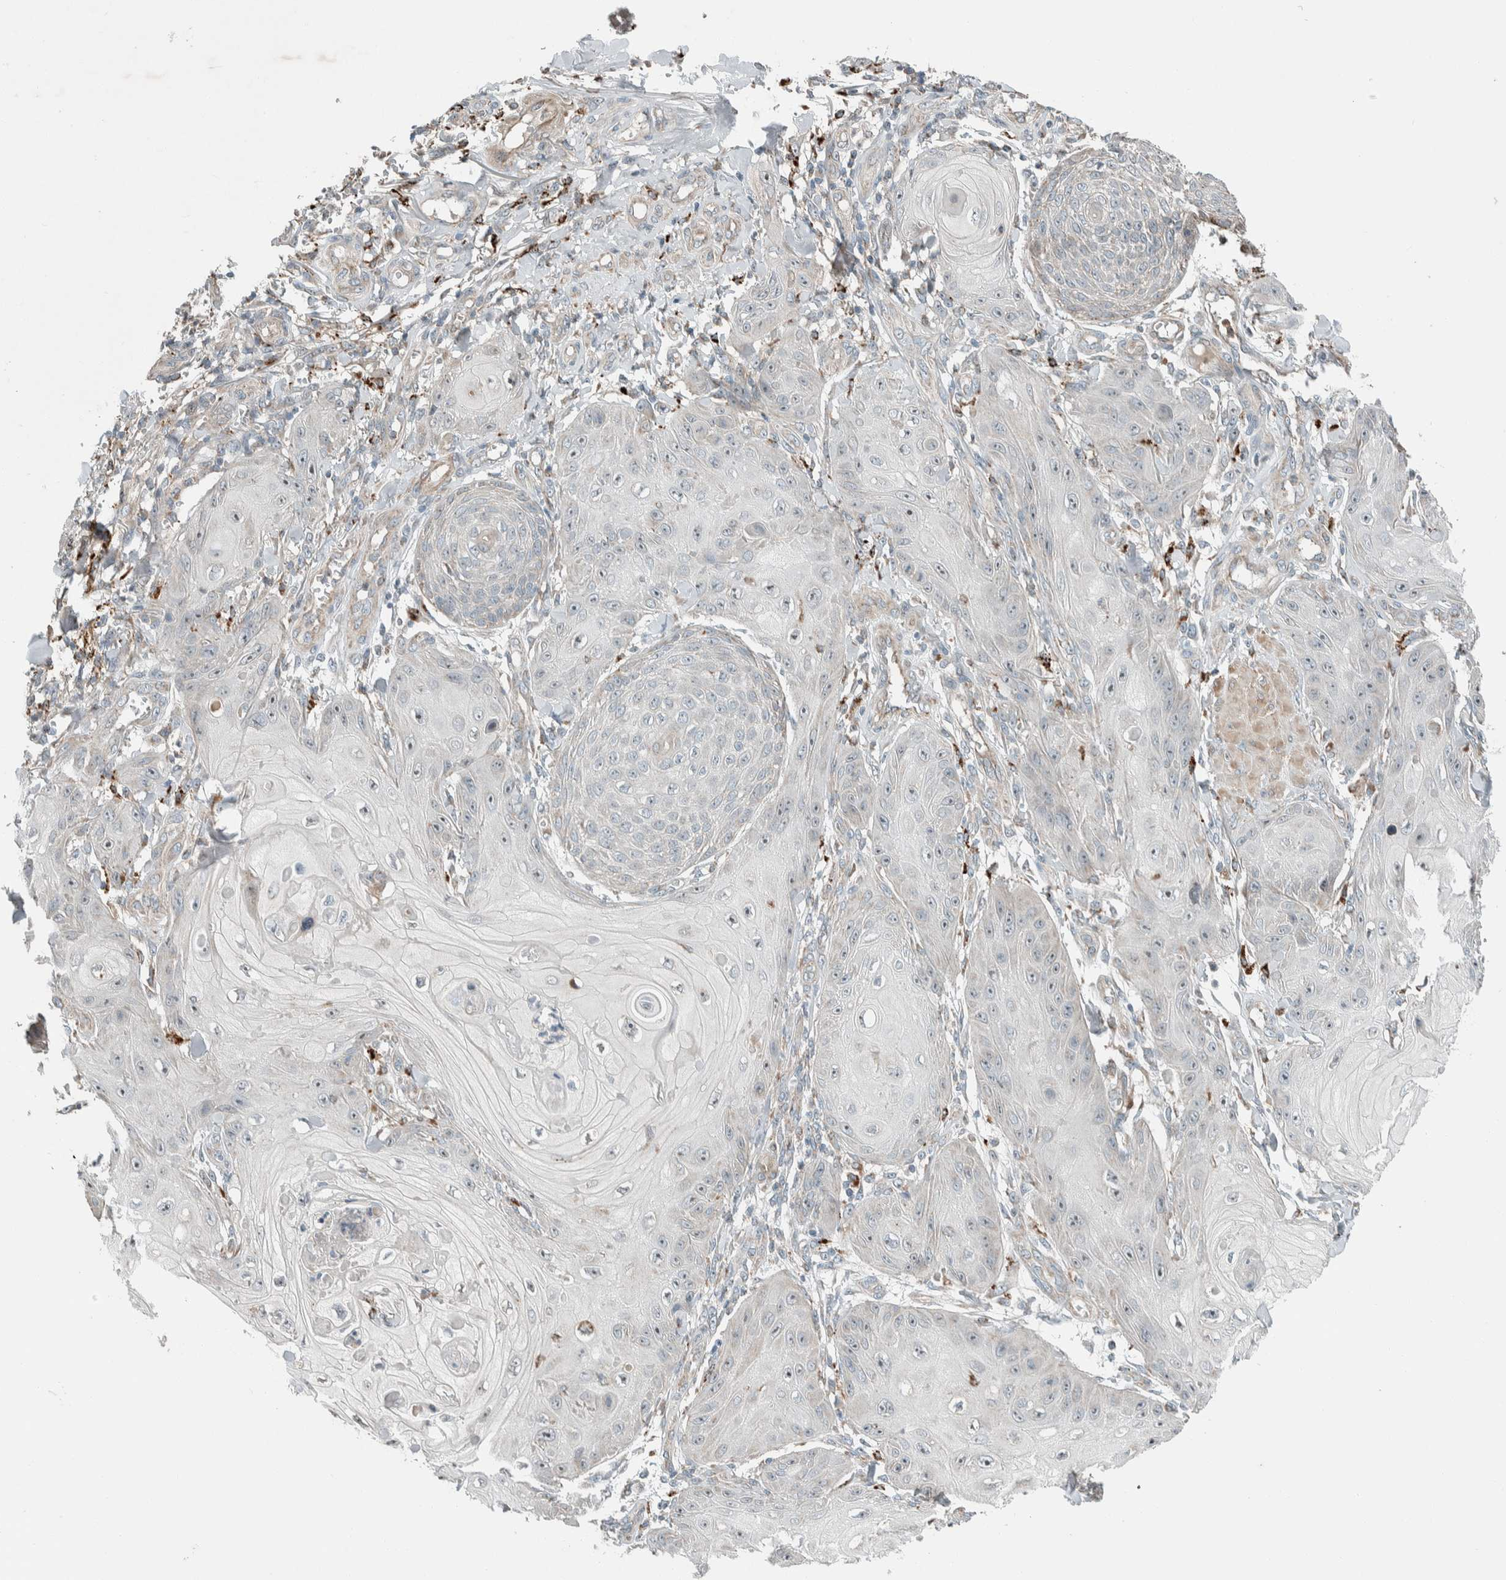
{"staining": {"intensity": "weak", "quantity": "<25%", "location": "nuclear"}, "tissue": "skin cancer", "cell_type": "Tumor cells", "image_type": "cancer", "snomed": [{"axis": "morphology", "description": "Squamous cell carcinoma, NOS"}, {"axis": "topography", "description": "Skin"}], "caption": "Tumor cells are negative for brown protein staining in skin cancer (squamous cell carcinoma).", "gene": "SLFN12L", "patient": {"sex": "male", "age": 74}}